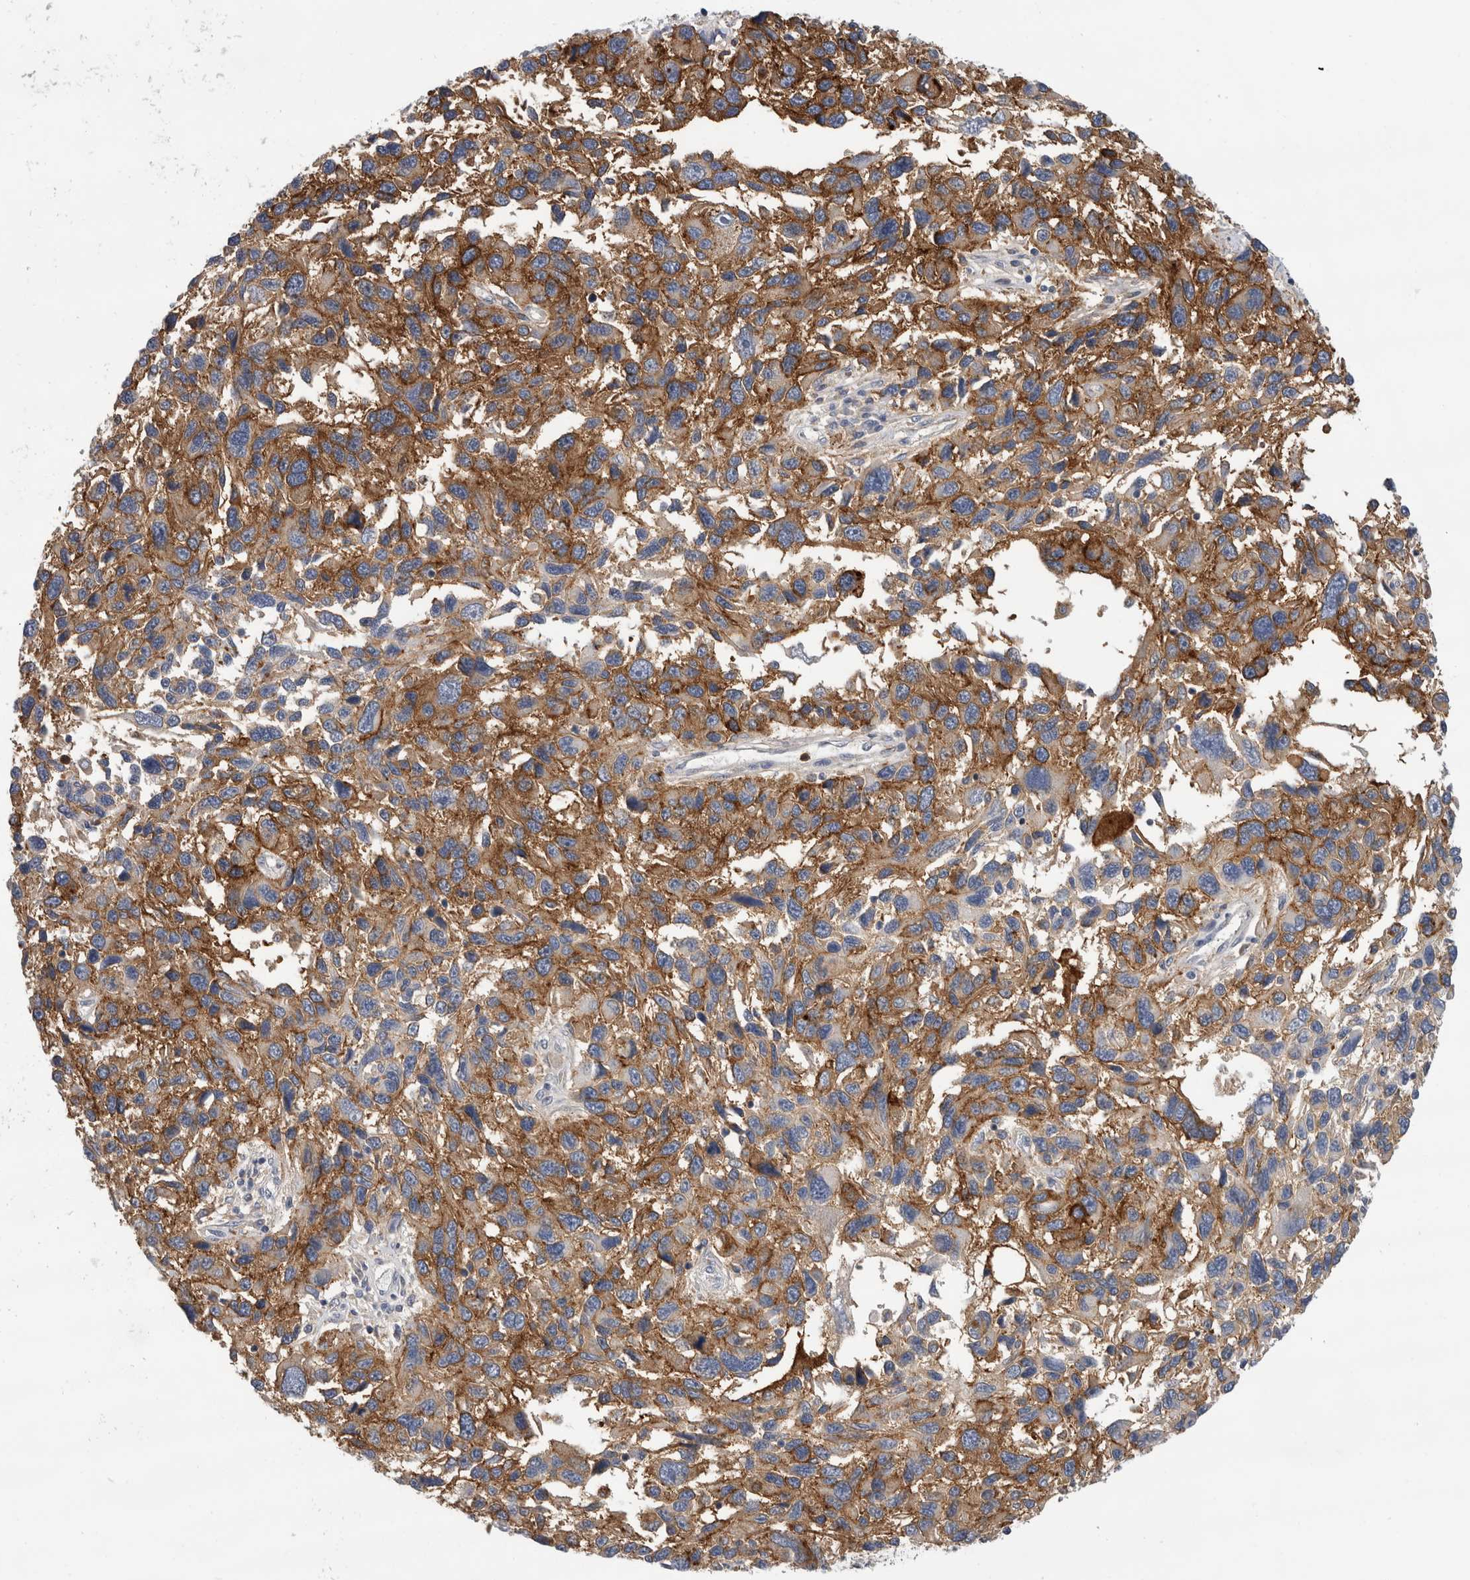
{"staining": {"intensity": "moderate", "quantity": ">75%", "location": "cytoplasmic/membranous"}, "tissue": "melanoma", "cell_type": "Tumor cells", "image_type": "cancer", "snomed": [{"axis": "morphology", "description": "Malignant melanoma, NOS"}, {"axis": "topography", "description": "Skin"}], "caption": "Immunohistochemistry micrograph of neoplastic tissue: melanoma stained using immunohistochemistry demonstrates medium levels of moderate protein expression localized specifically in the cytoplasmic/membranous of tumor cells, appearing as a cytoplasmic/membranous brown color.", "gene": "CD63", "patient": {"sex": "male", "age": 53}}